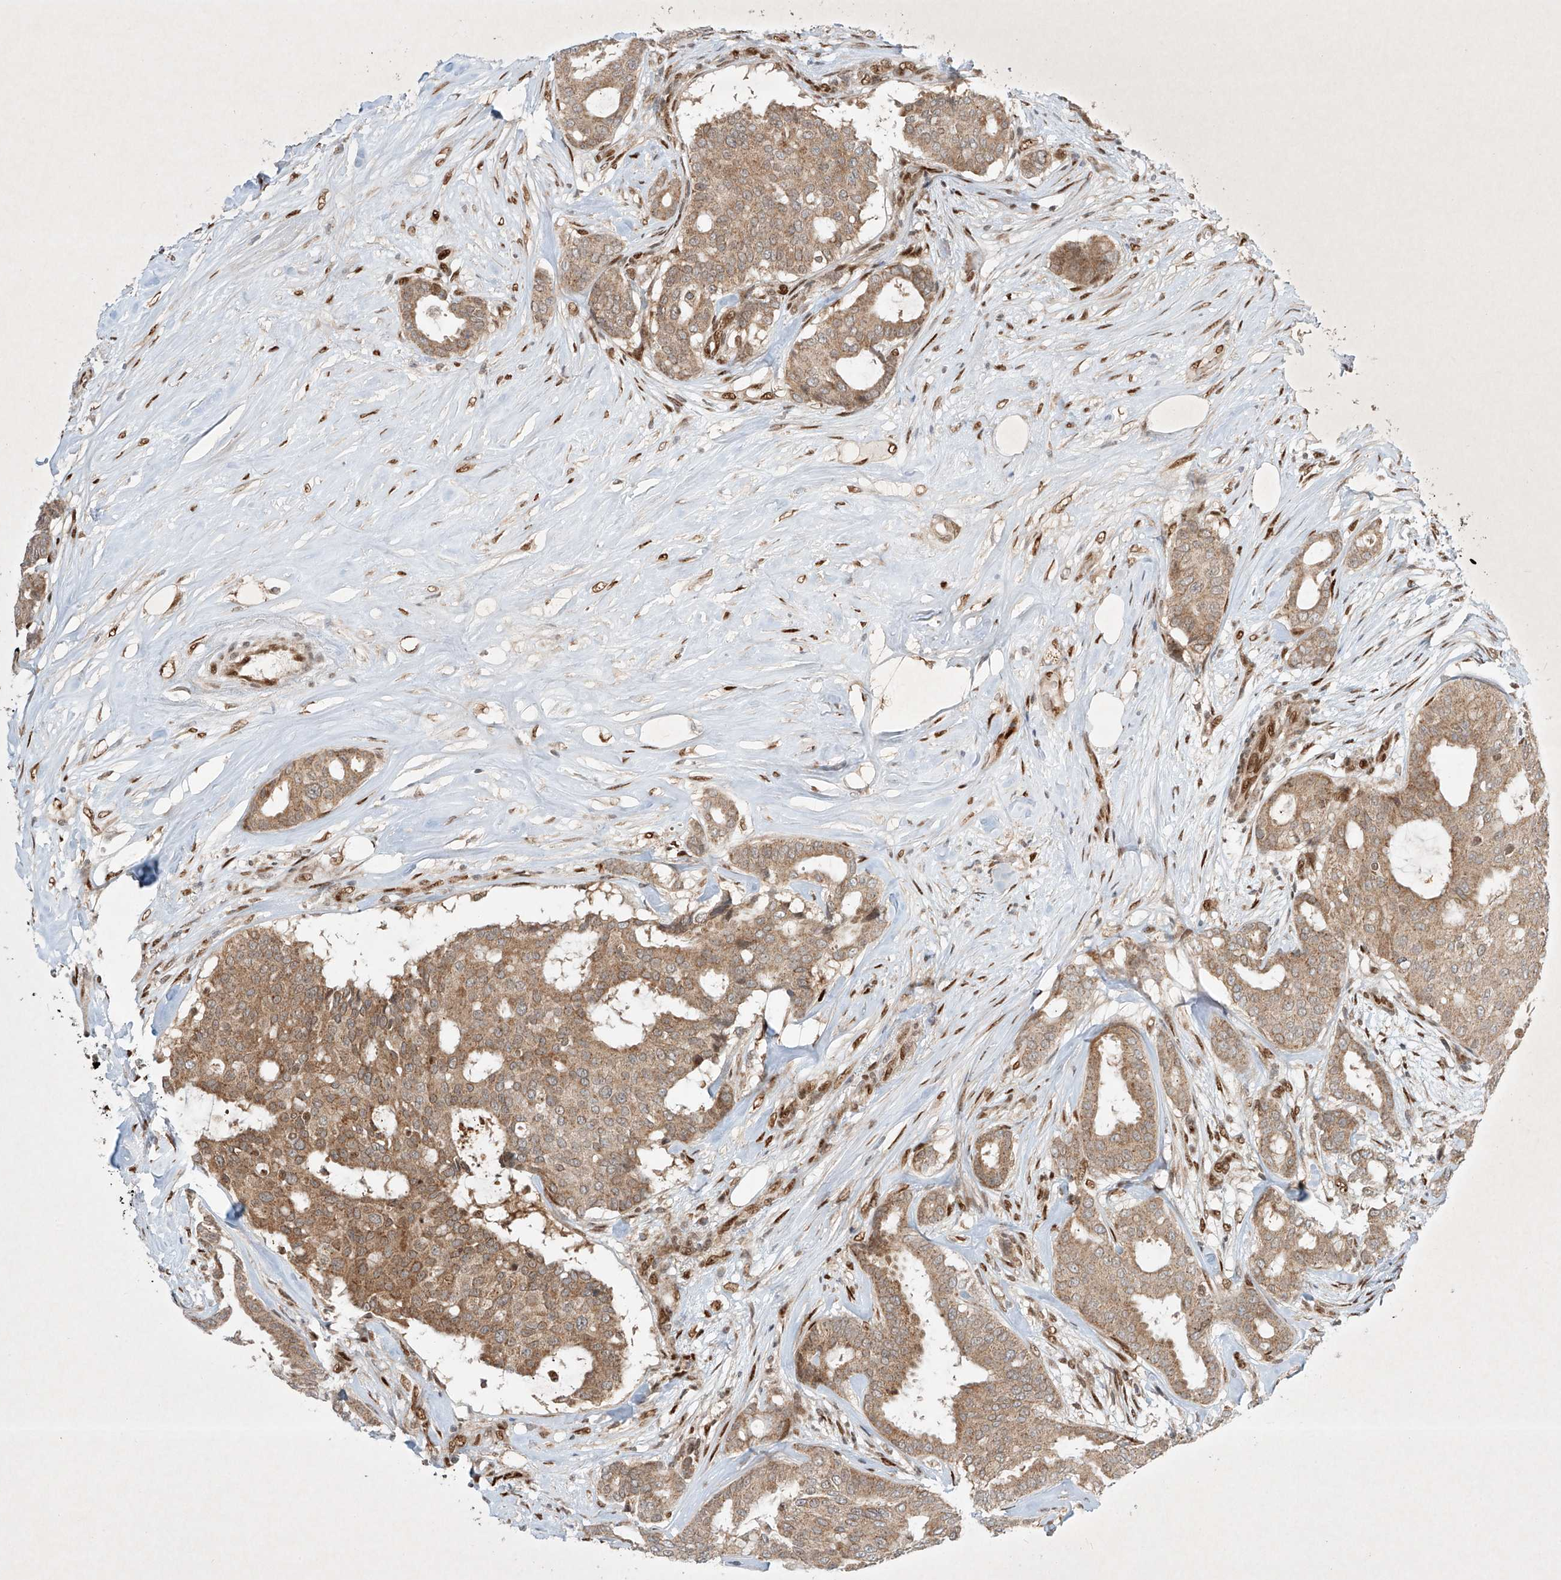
{"staining": {"intensity": "moderate", "quantity": ">75%", "location": "cytoplasmic/membranous"}, "tissue": "breast cancer", "cell_type": "Tumor cells", "image_type": "cancer", "snomed": [{"axis": "morphology", "description": "Duct carcinoma"}, {"axis": "topography", "description": "Breast"}], "caption": "An image of human breast invasive ductal carcinoma stained for a protein shows moderate cytoplasmic/membranous brown staining in tumor cells.", "gene": "EPG5", "patient": {"sex": "female", "age": 75}}